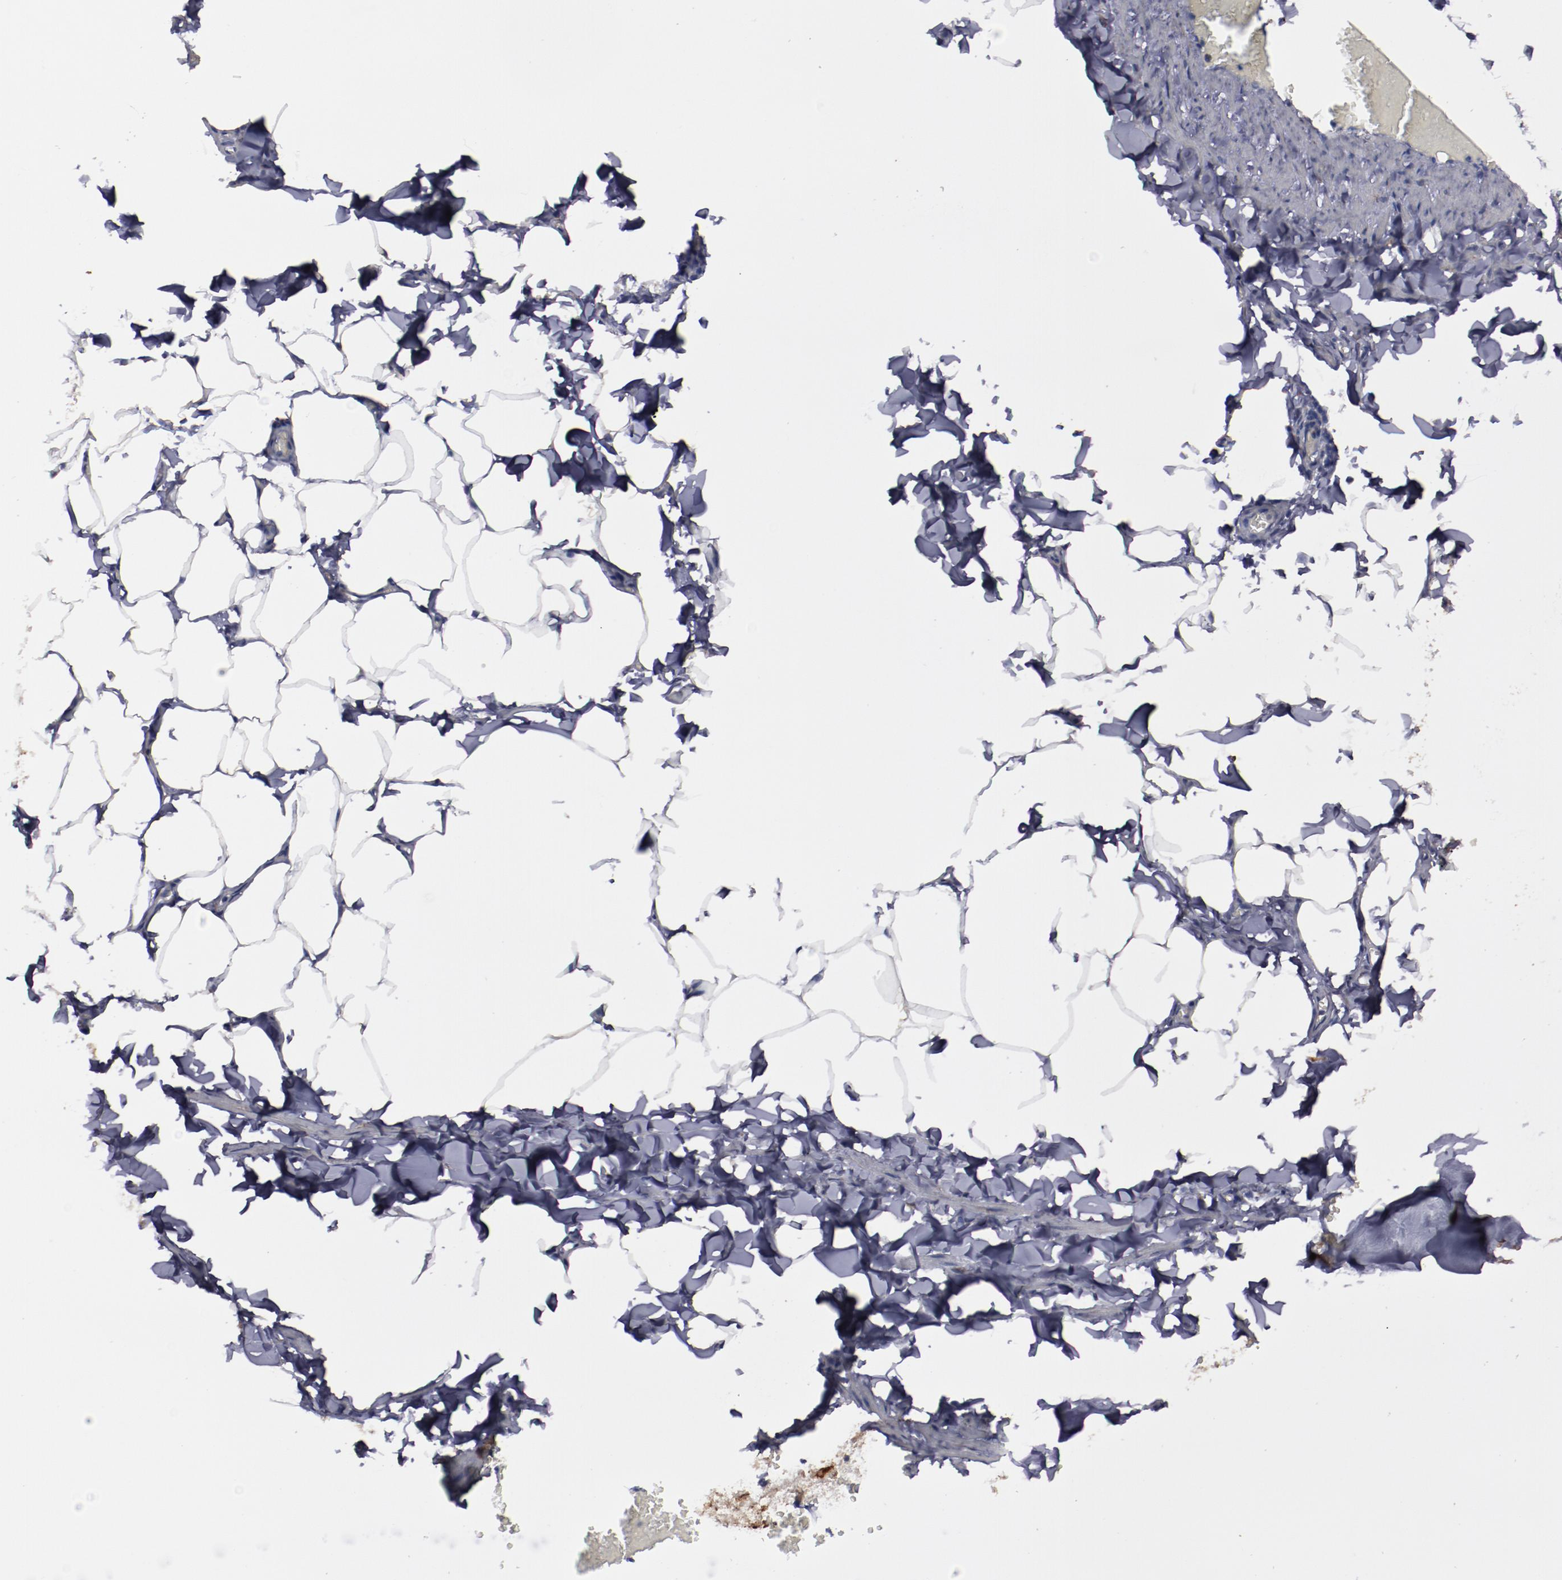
{"staining": {"intensity": "moderate", "quantity": "25%-75%", "location": "cytoplasmic/membranous"}, "tissue": "adipose tissue", "cell_type": "Adipocytes", "image_type": "normal", "snomed": [{"axis": "morphology", "description": "Normal tissue, NOS"}, {"axis": "topography", "description": "Vascular tissue"}], "caption": "Immunohistochemical staining of benign human adipose tissue demonstrates 25%-75% levels of moderate cytoplasmic/membranous protein expression in approximately 25%-75% of adipocytes. The staining is performed using DAB brown chromogen to label protein expression. The nuclei are counter-stained blue using hematoxylin.", "gene": "RPS4X", "patient": {"sex": "male", "age": 41}}